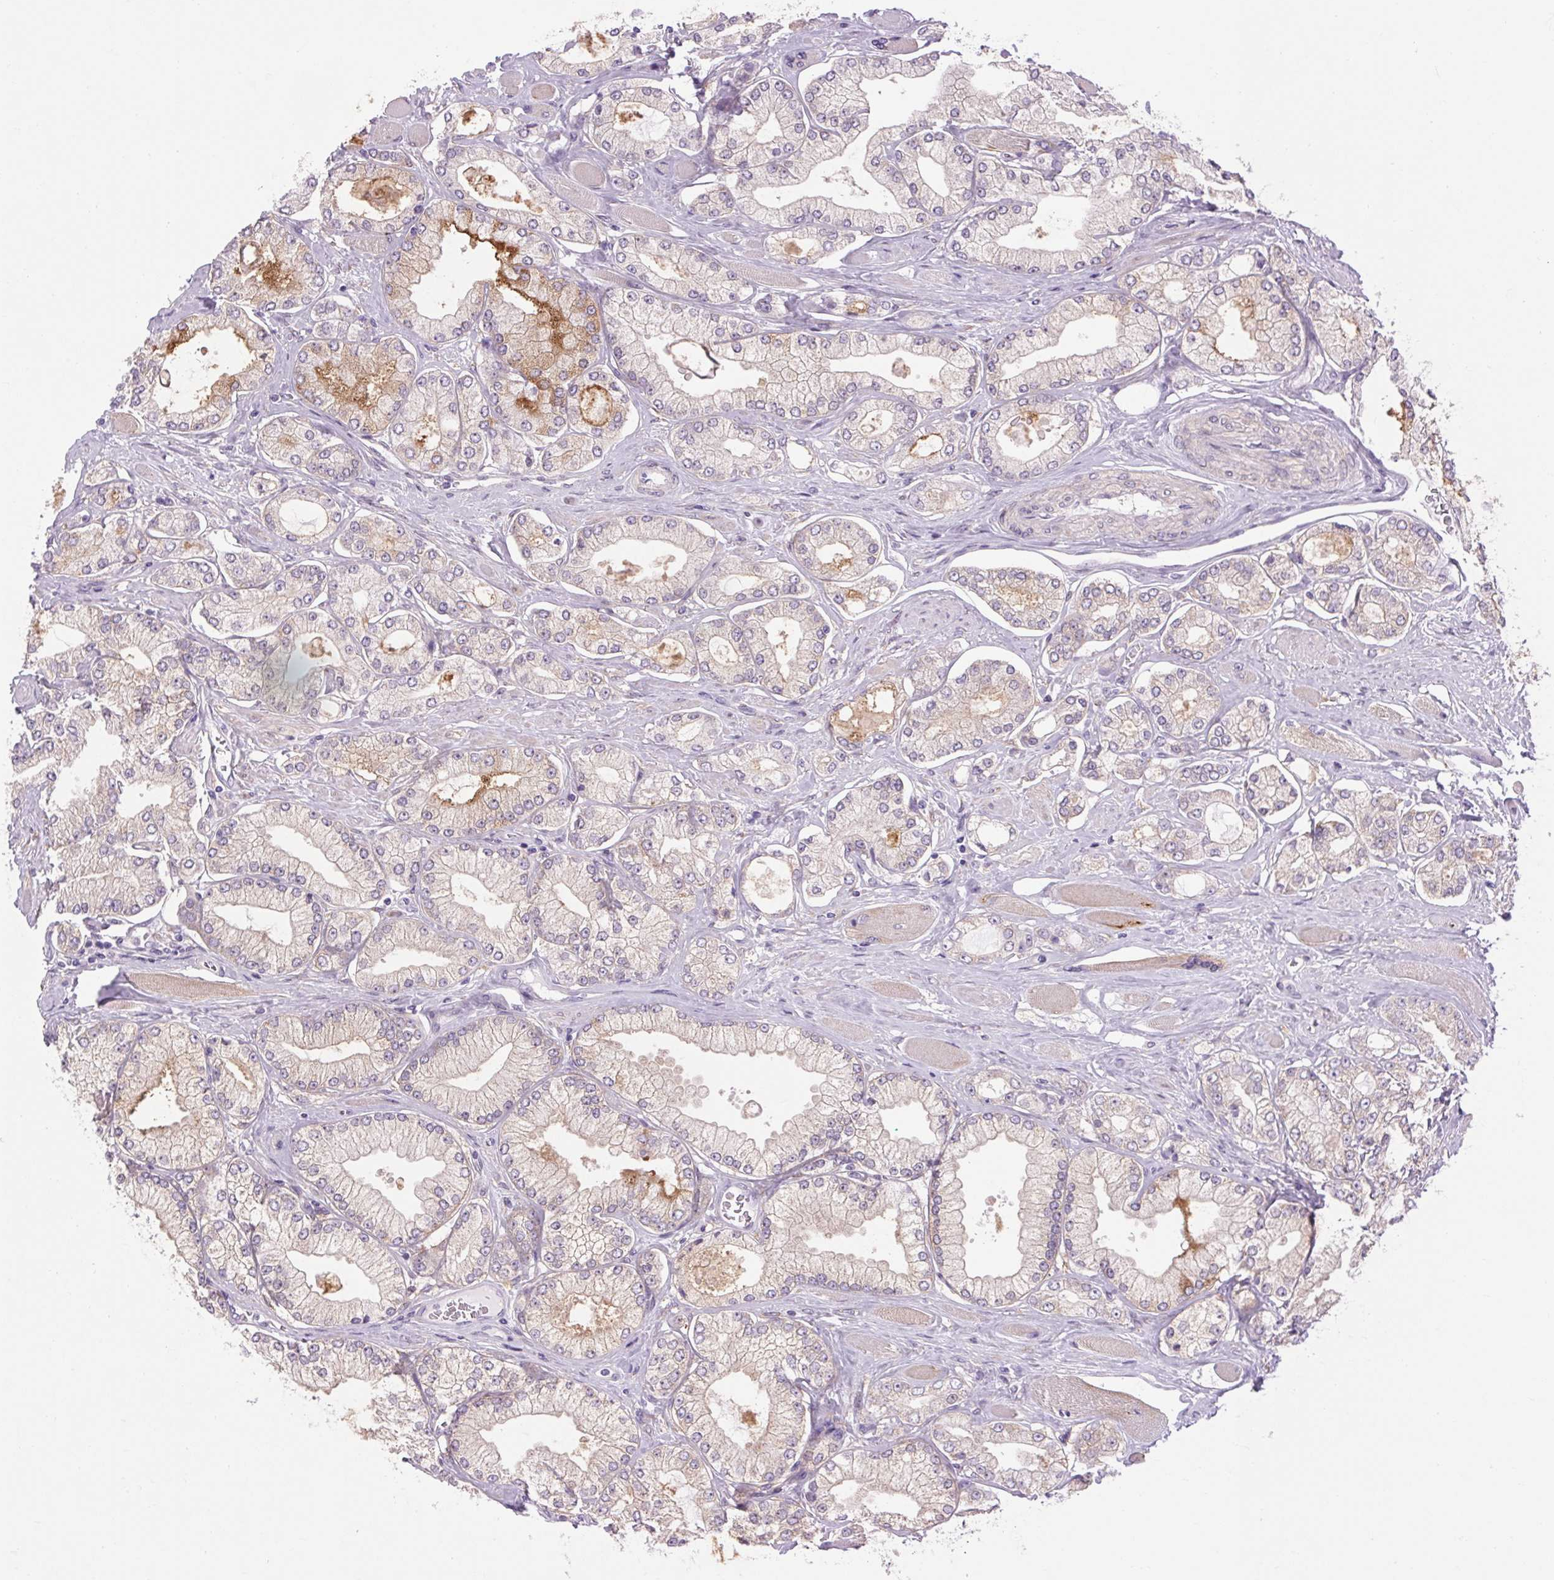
{"staining": {"intensity": "negative", "quantity": "none", "location": "none"}, "tissue": "prostate cancer", "cell_type": "Tumor cells", "image_type": "cancer", "snomed": [{"axis": "morphology", "description": "Adenocarcinoma, High grade"}, {"axis": "topography", "description": "Prostate"}], "caption": "This histopathology image is of prostate high-grade adenocarcinoma stained with IHC to label a protein in brown with the nuclei are counter-stained blue. There is no positivity in tumor cells. Nuclei are stained in blue.", "gene": "SOWAHC", "patient": {"sex": "male", "age": 68}}